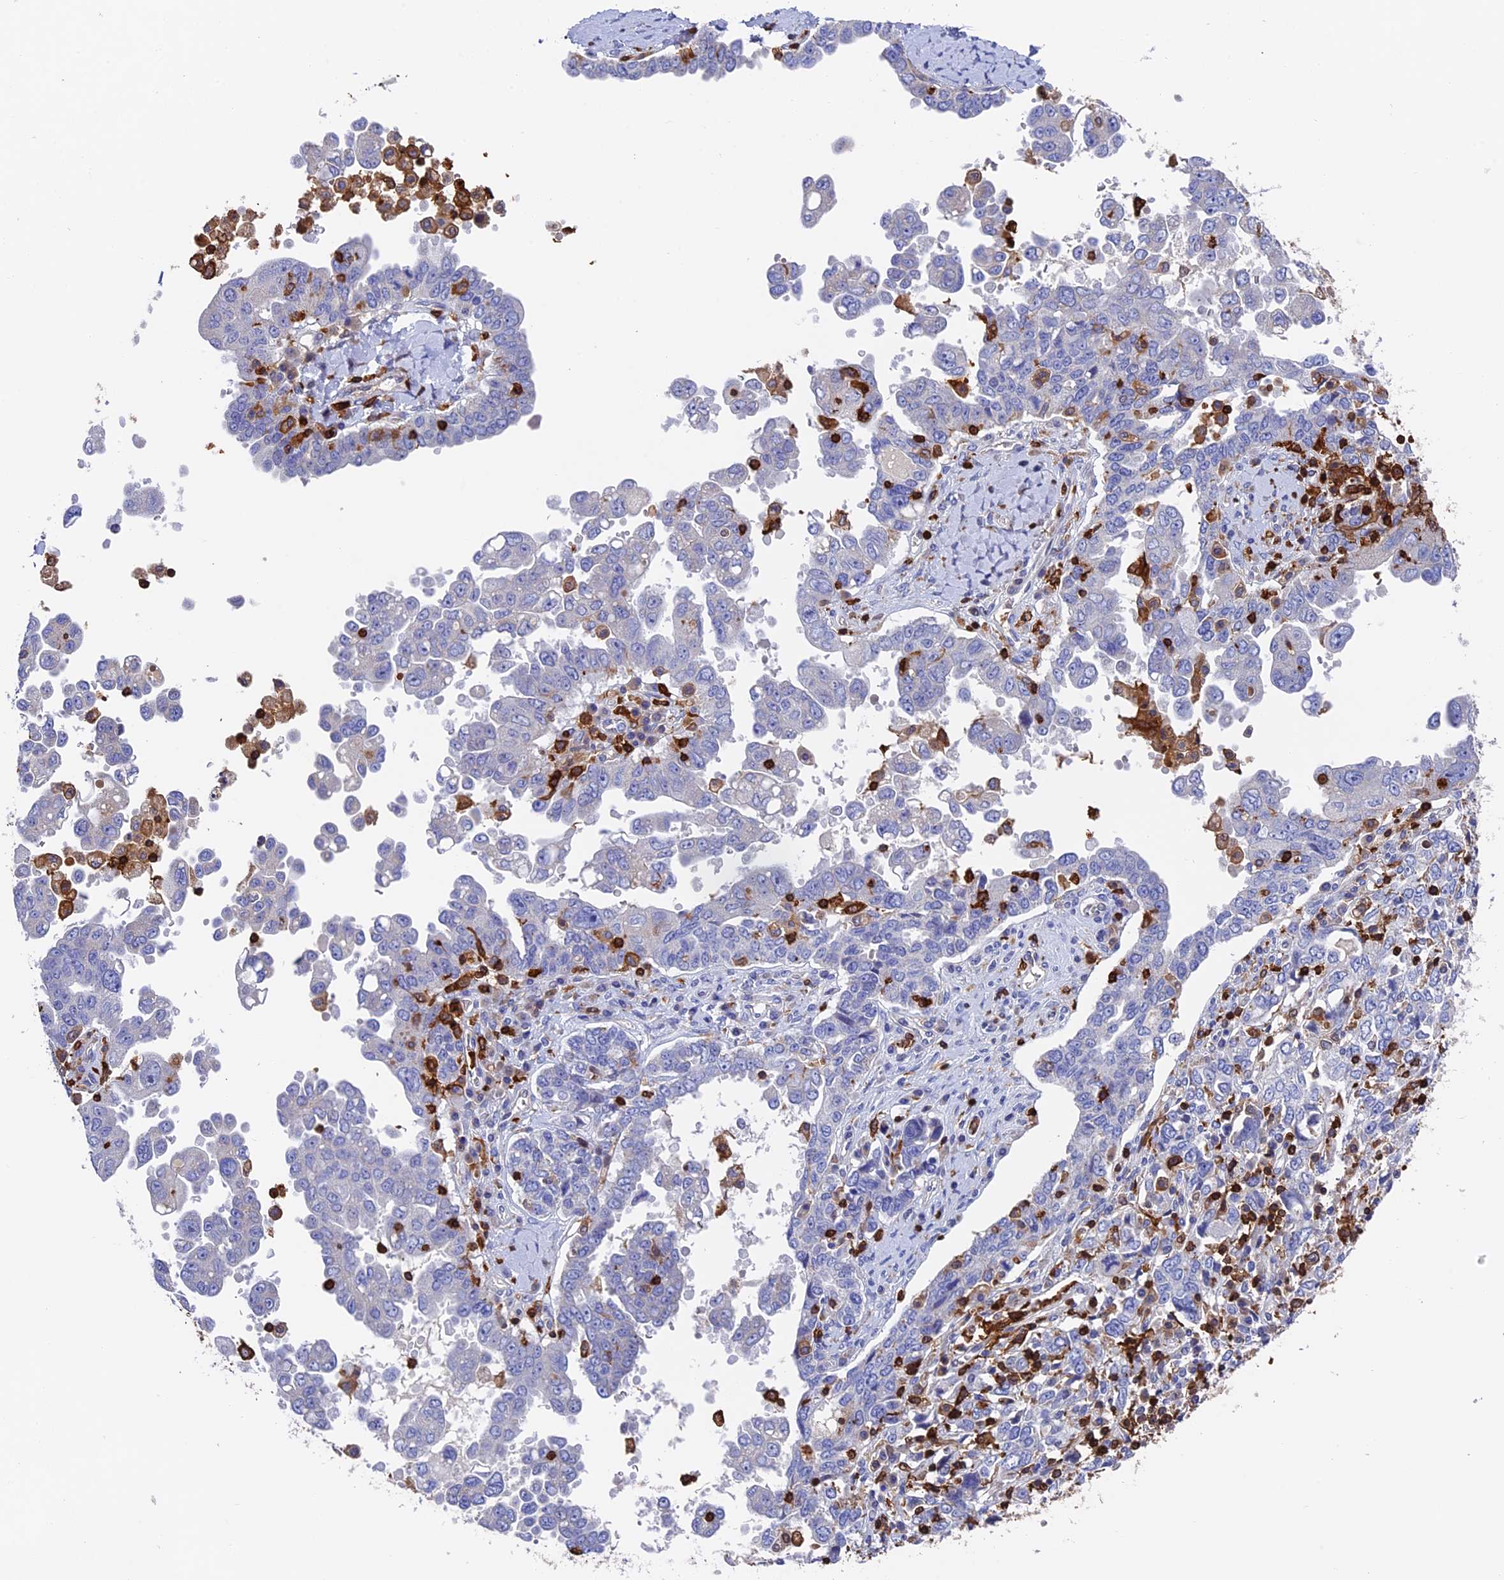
{"staining": {"intensity": "negative", "quantity": "none", "location": "none"}, "tissue": "ovarian cancer", "cell_type": "Tumor cells", "image_type": "cancer", "snomed": [{"axis": "morphology", "description": "Carcinoma, endometroid"}, {"axis": "topography", "description": "Ovary"}], "caption": "Micrograph shows no protein staining in tumor cells of ovarian cancer tissue.", "gene": "ADAT1", "patient": {"sex": "female", "age": 62}}